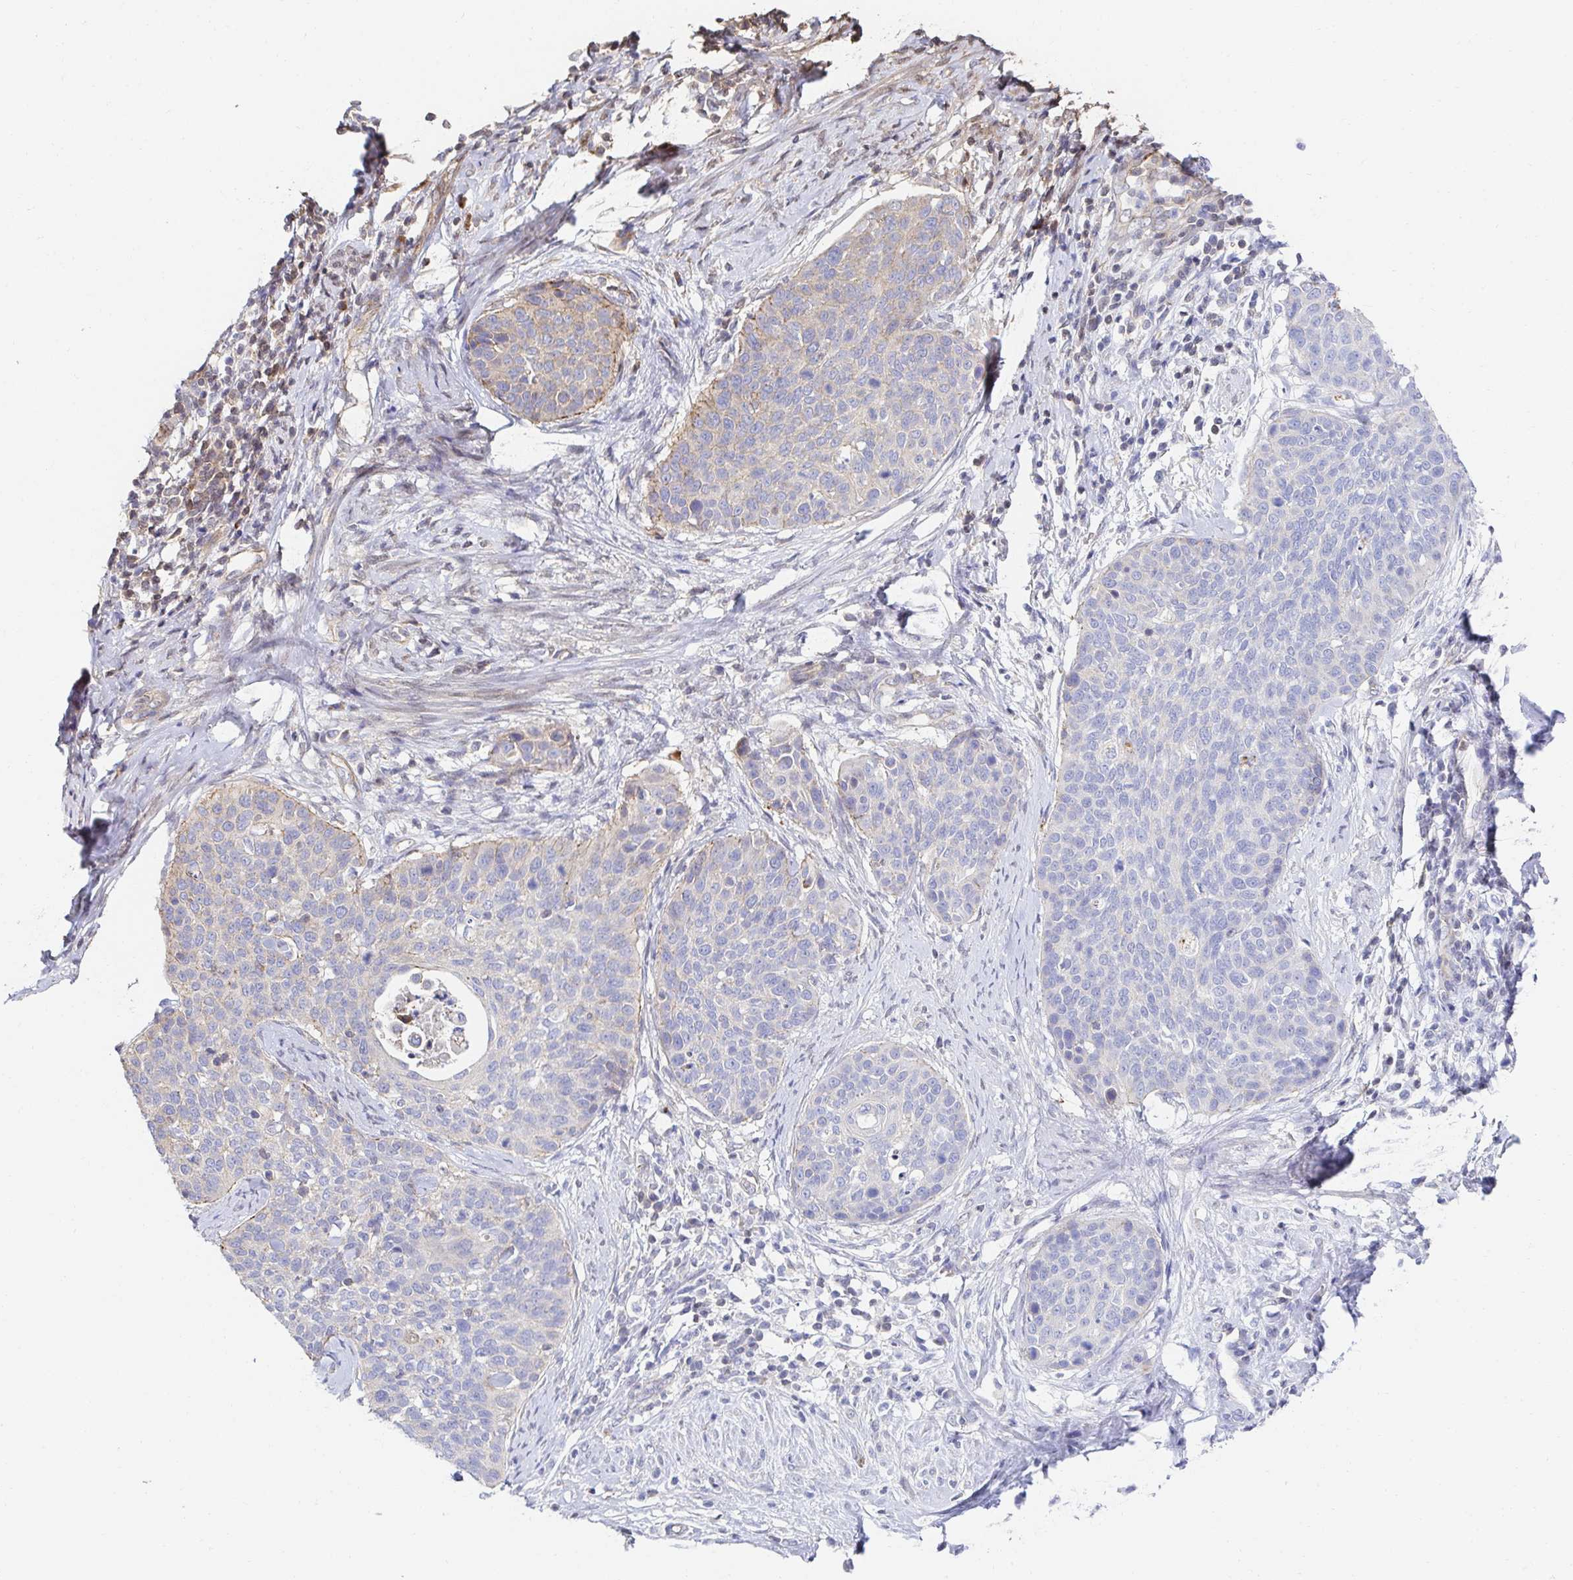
{"staining": {"intensity": "moderate", "quantity": "25%-75%", "location": "cytoplasmic/membranous"}, "tissue": "cervical cancer", "cell_type": "Tumor cells", "image_type": "cancer", "snomed": [{"axis": "morphology", "description": "Squamous cell carcinoma, NOS"}, {"axis": "topography", "description": "Cervix"}], "caption": "Immunohistochemical staining of cervical squamous cell carcinoma displays moderate cytoplasmic/membranous protein staining in approximately 25%-75% of tumor cells.", "gene": "APBB1", "patient": {"sex": "female", "age": 69}}